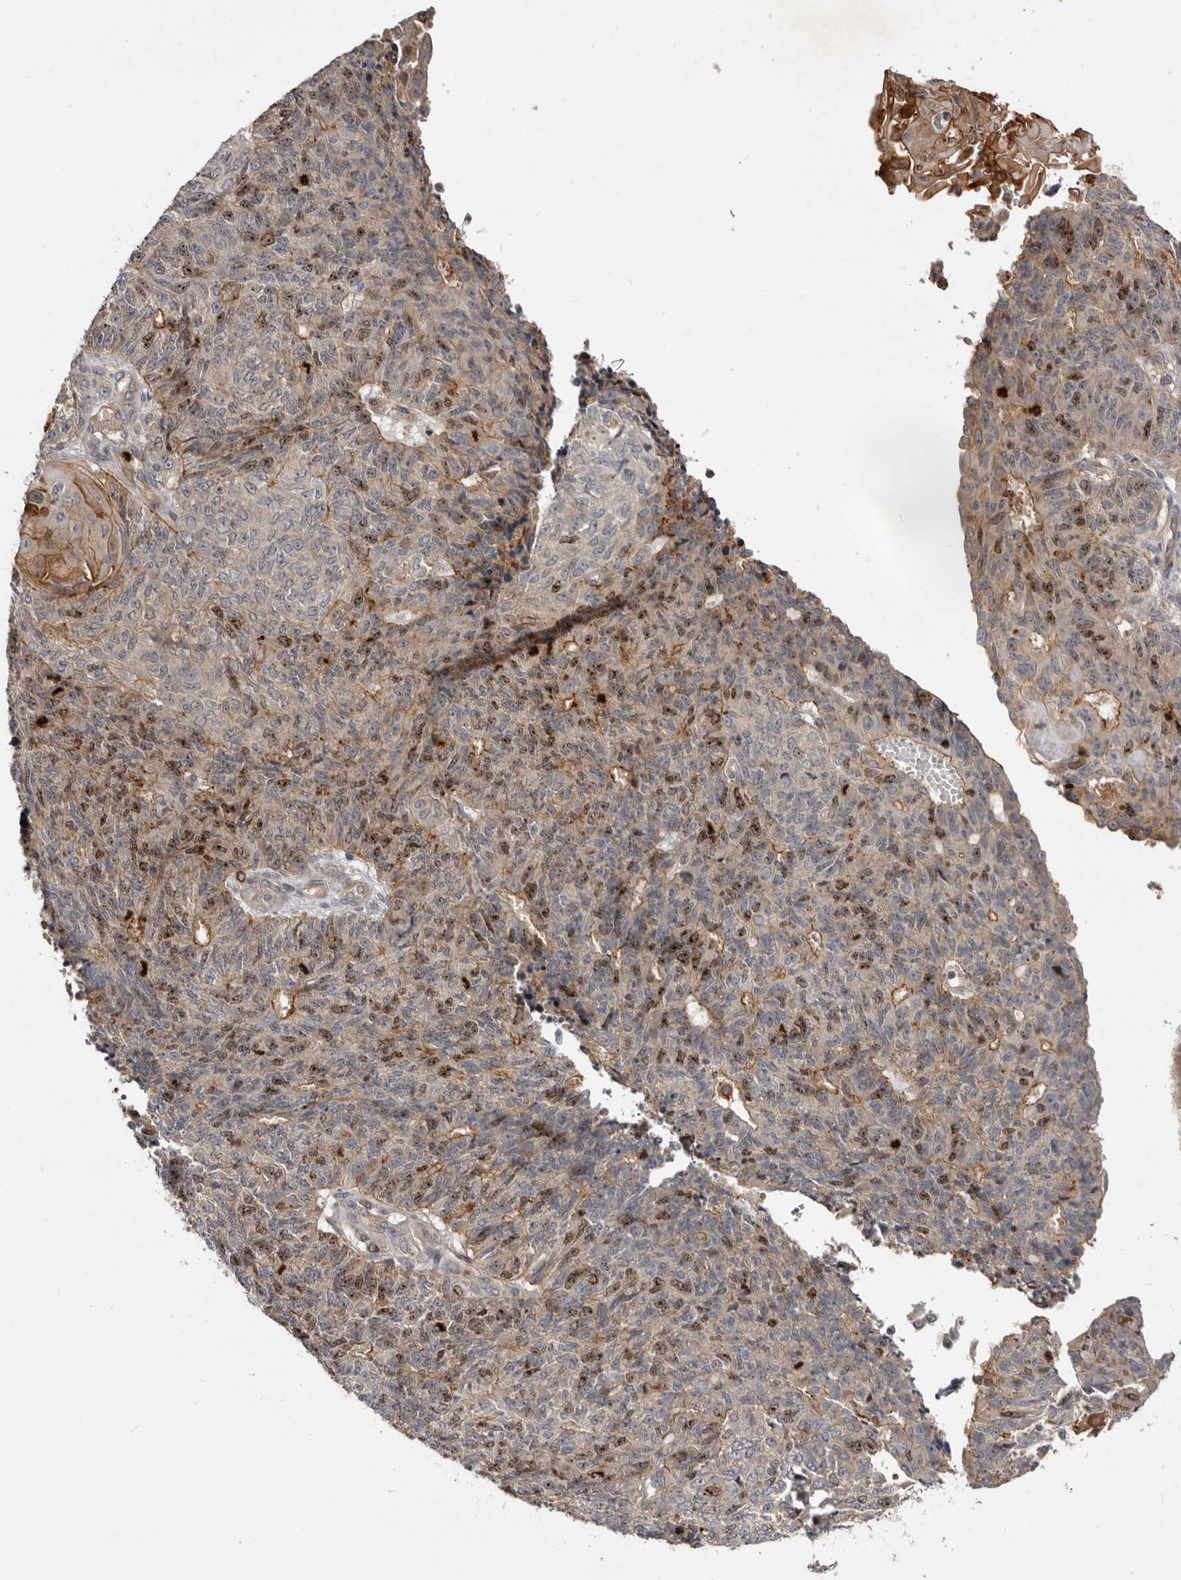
{"staining": {"intensity": "moderate", "quantity": "25%-75%", "location": "nuclear"}, "tissue": "endometrial cancer", "cell_type": "Tumor cells", "image_type": "cancer", "snomed": [{"axis": "morphology", "description": "Adenocarcinoma, NOS"}, {"axis": "topography", "description": "Endometrium"}], "caption": "An image of endometrial cancer stained for a protein shows moderate nuclear brown staining in tumor cells. Ihc stains the protein in brown and the nuclei are stained blue.", "gene": "CDCA8", "patient": {"sex": "female", "age": 32}}